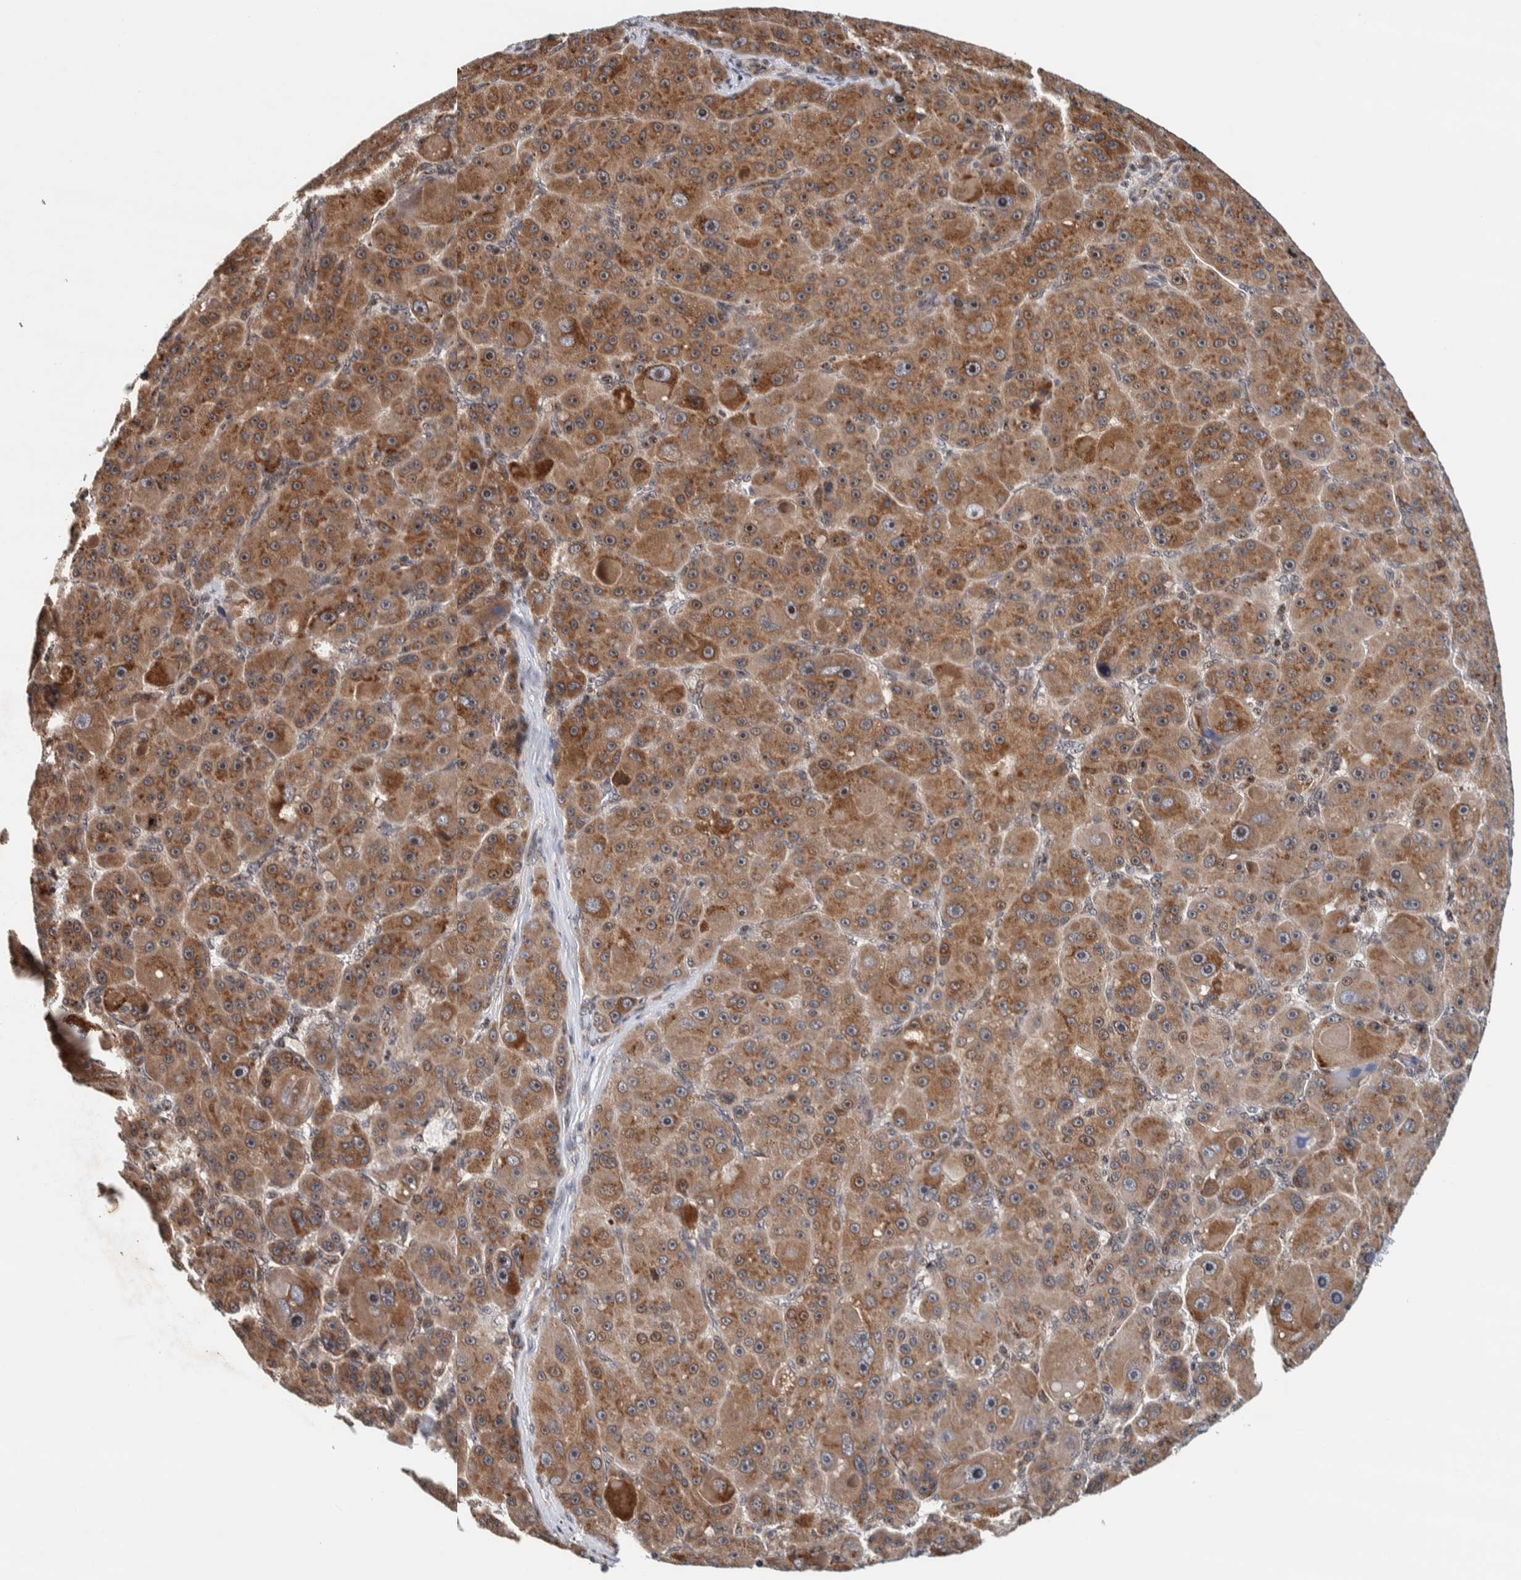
{"staining": {"intensity": "moderate", "quantity": ">75%", "location": "cytoplasmic/membranous"}, "tissue": "liver cancer", "cell_type": "Tumor cells", "image_type": "cancer", "snomed": [{"axis": "morphology", "description": "Carcinoma, Hepatocellular, NOS"}, {"axis": "topography", "description": "Liver"}], "caption": "Liver cancer tissue demonstrates moderate cytoplasmic/membranous positivity in approximately >75% of tumor cells", "gene": "CCDC182", "patient": {"sex": "male", "age": 76}}